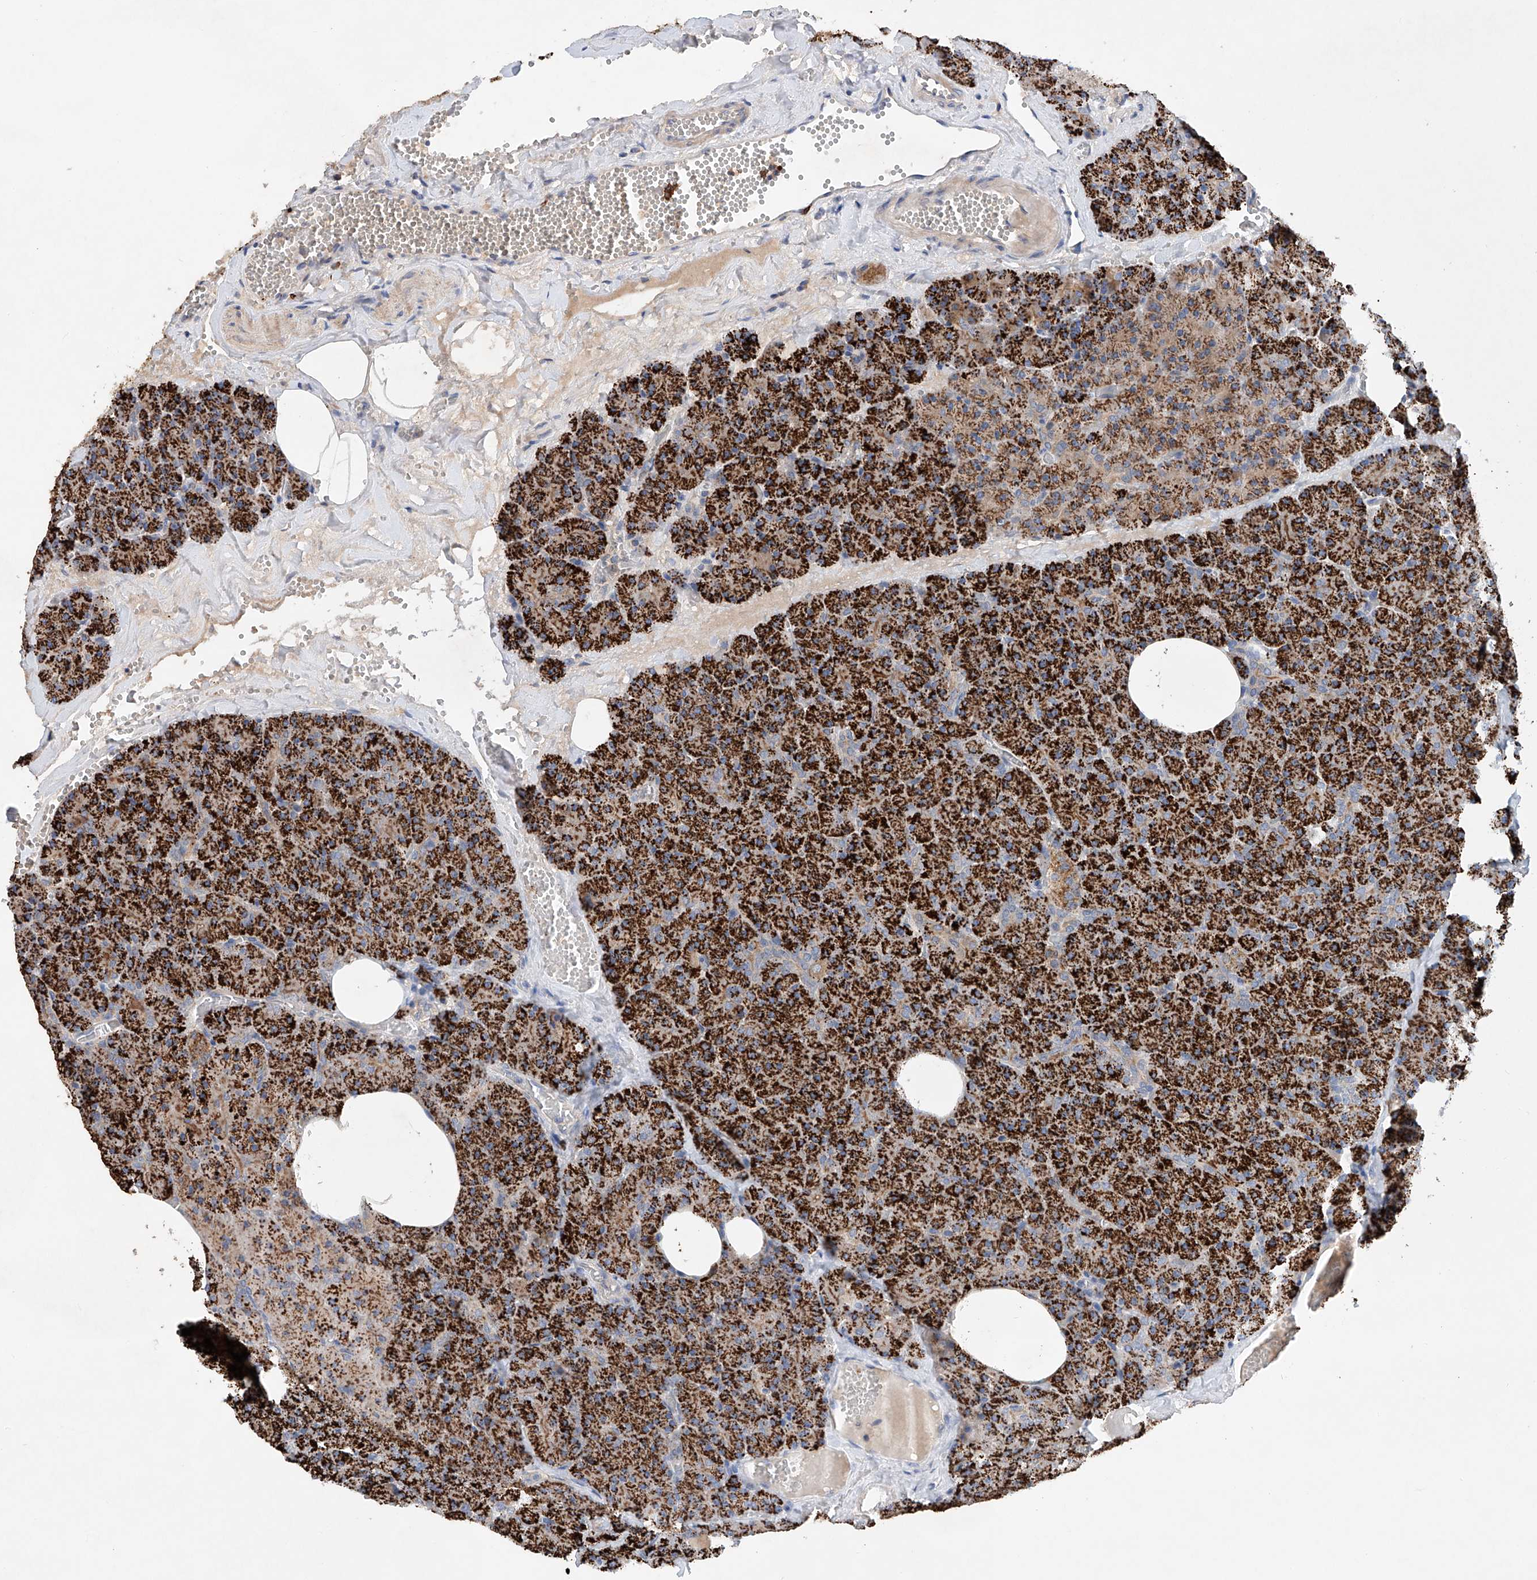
{"staining": {"intensity": "strong", "quantity": ">75%", "location": "cytoplasmic/membranous"}, "tissue": "pancreas", "cell_type": "Exocrine glandular cells", "image_type": "normal", "snomed": [{"axis": "morphology", "description": "Normal tissue, NOS"}, {"axis": "morphology", "description": "Carcinoid, malignant, NOS"}, {"axis": "topography", "description": "Pancreas"}], "caption": "DAB (3,3'-diaminobenzidine) immunohistochemical staining of unremarkable pancreas shows strong cytoplasmic/membranous protein staining in about >75% of exocrine glandular cells. The staining is performed using DAB (3,3'-diaminobenzidine) brown chromogen to label protein expression. The nuclei are counter-stained blue using hematoxylin.", "gene": "GPC4", "patient": {"sex": "female", "age": 35}}